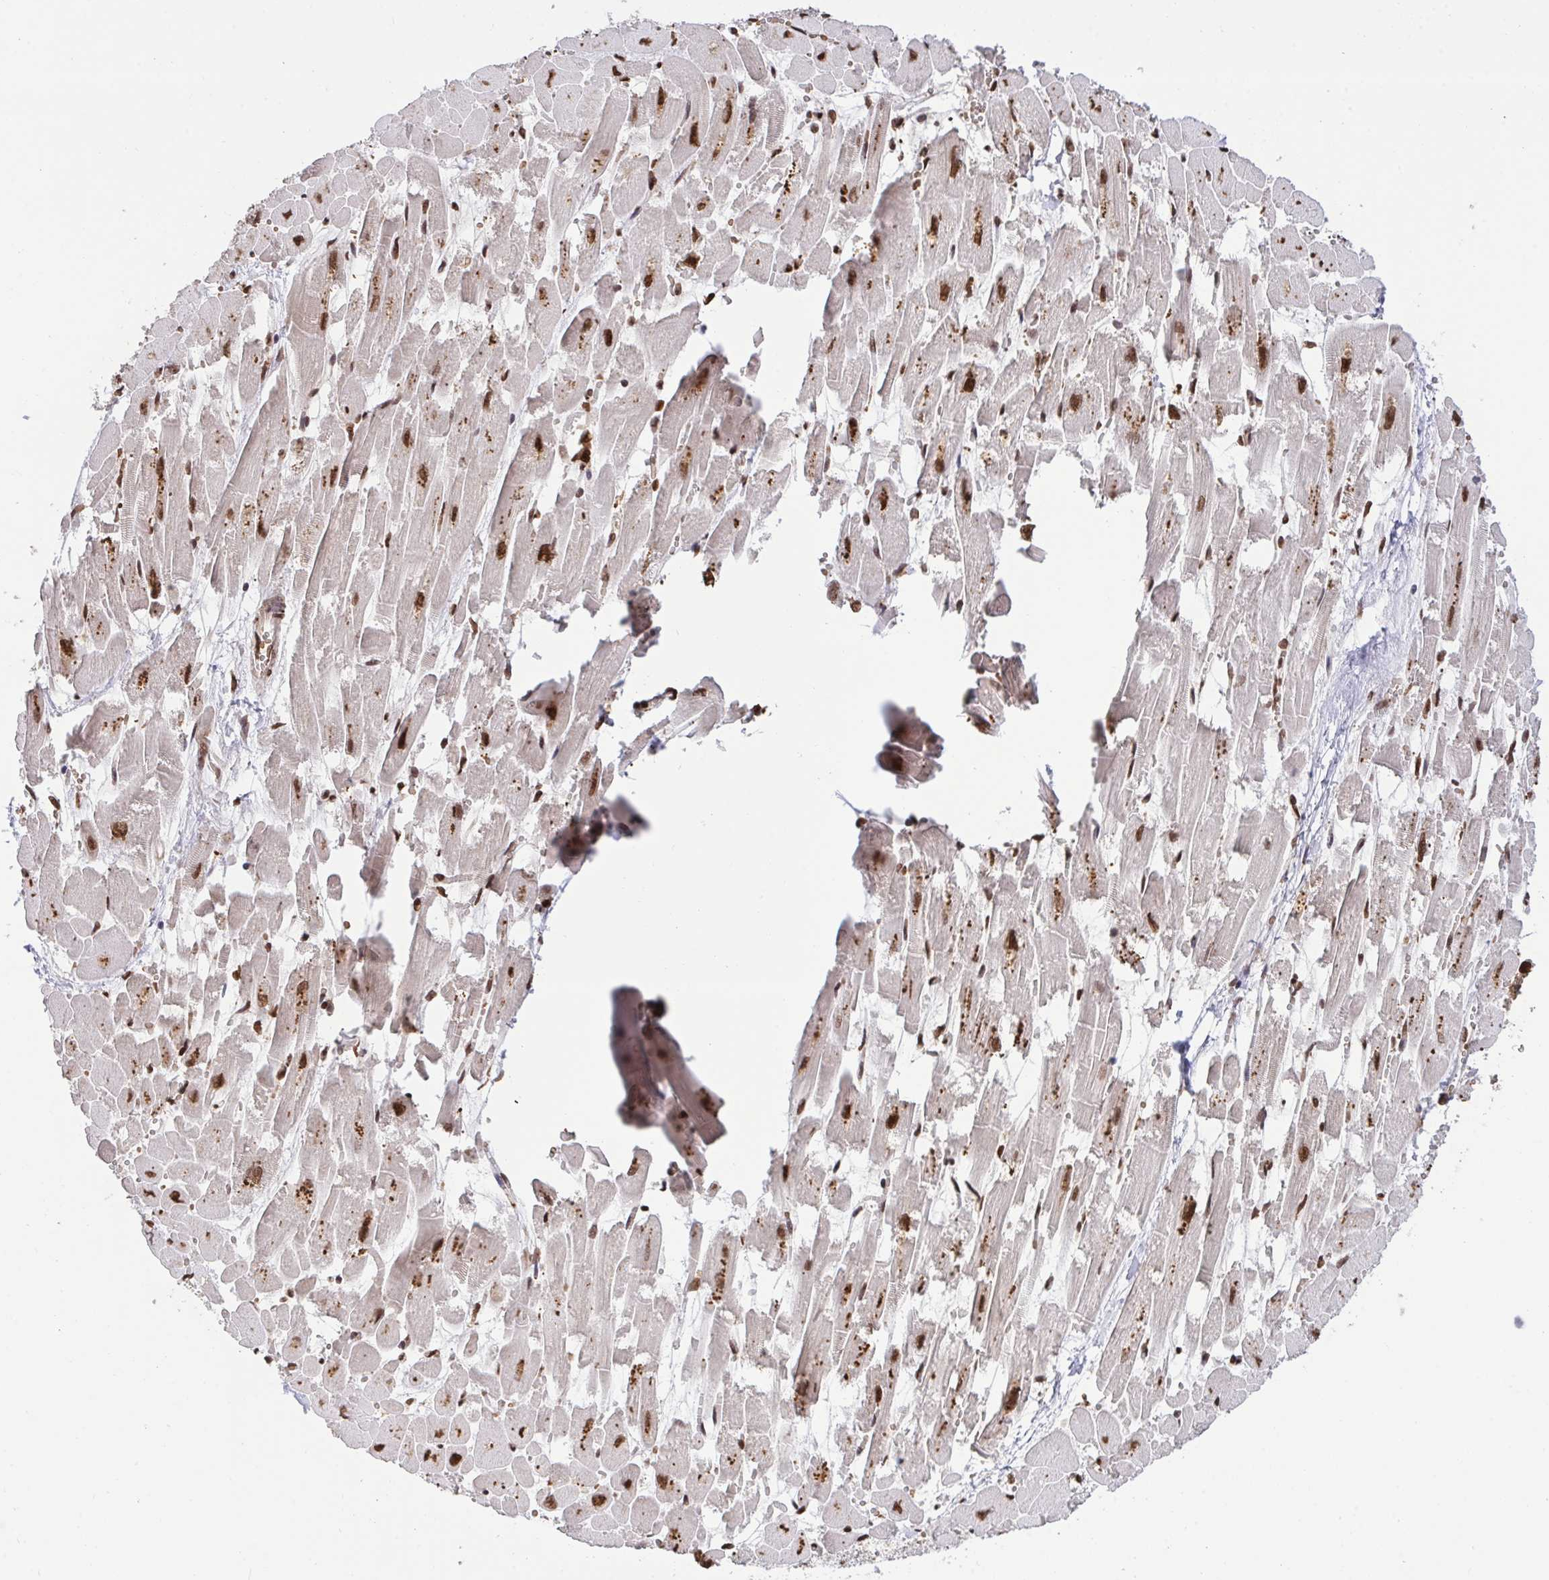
{"staining": {"intensity": "strong", "quantity": "25%-75%", "location": "cytoplasmic/membranous,nuclear"}, "tissue": "heart muscle", "cell_type": "Cardiomyocytes", "image_type": "normal", "snomed": [{"axis": "morphology", "description": "Normal tissue, NOS"}, {"axis": "topography", "description": "Heart"}], "caption": "Immunohistochemistry histopathology image of normal heart muscle: heart muscle stained using immunohistochemistry (IHC) demonstrates high levels of strong protein expression localized specifically in the cytoplasmic/membranous,nuclear of cardiomyocytes, appearing as a cytoplasmic/membranous,nuclear brown color.", "gene": "ENSG00000268083", "patient": {"sex": "female", "age": 52}}